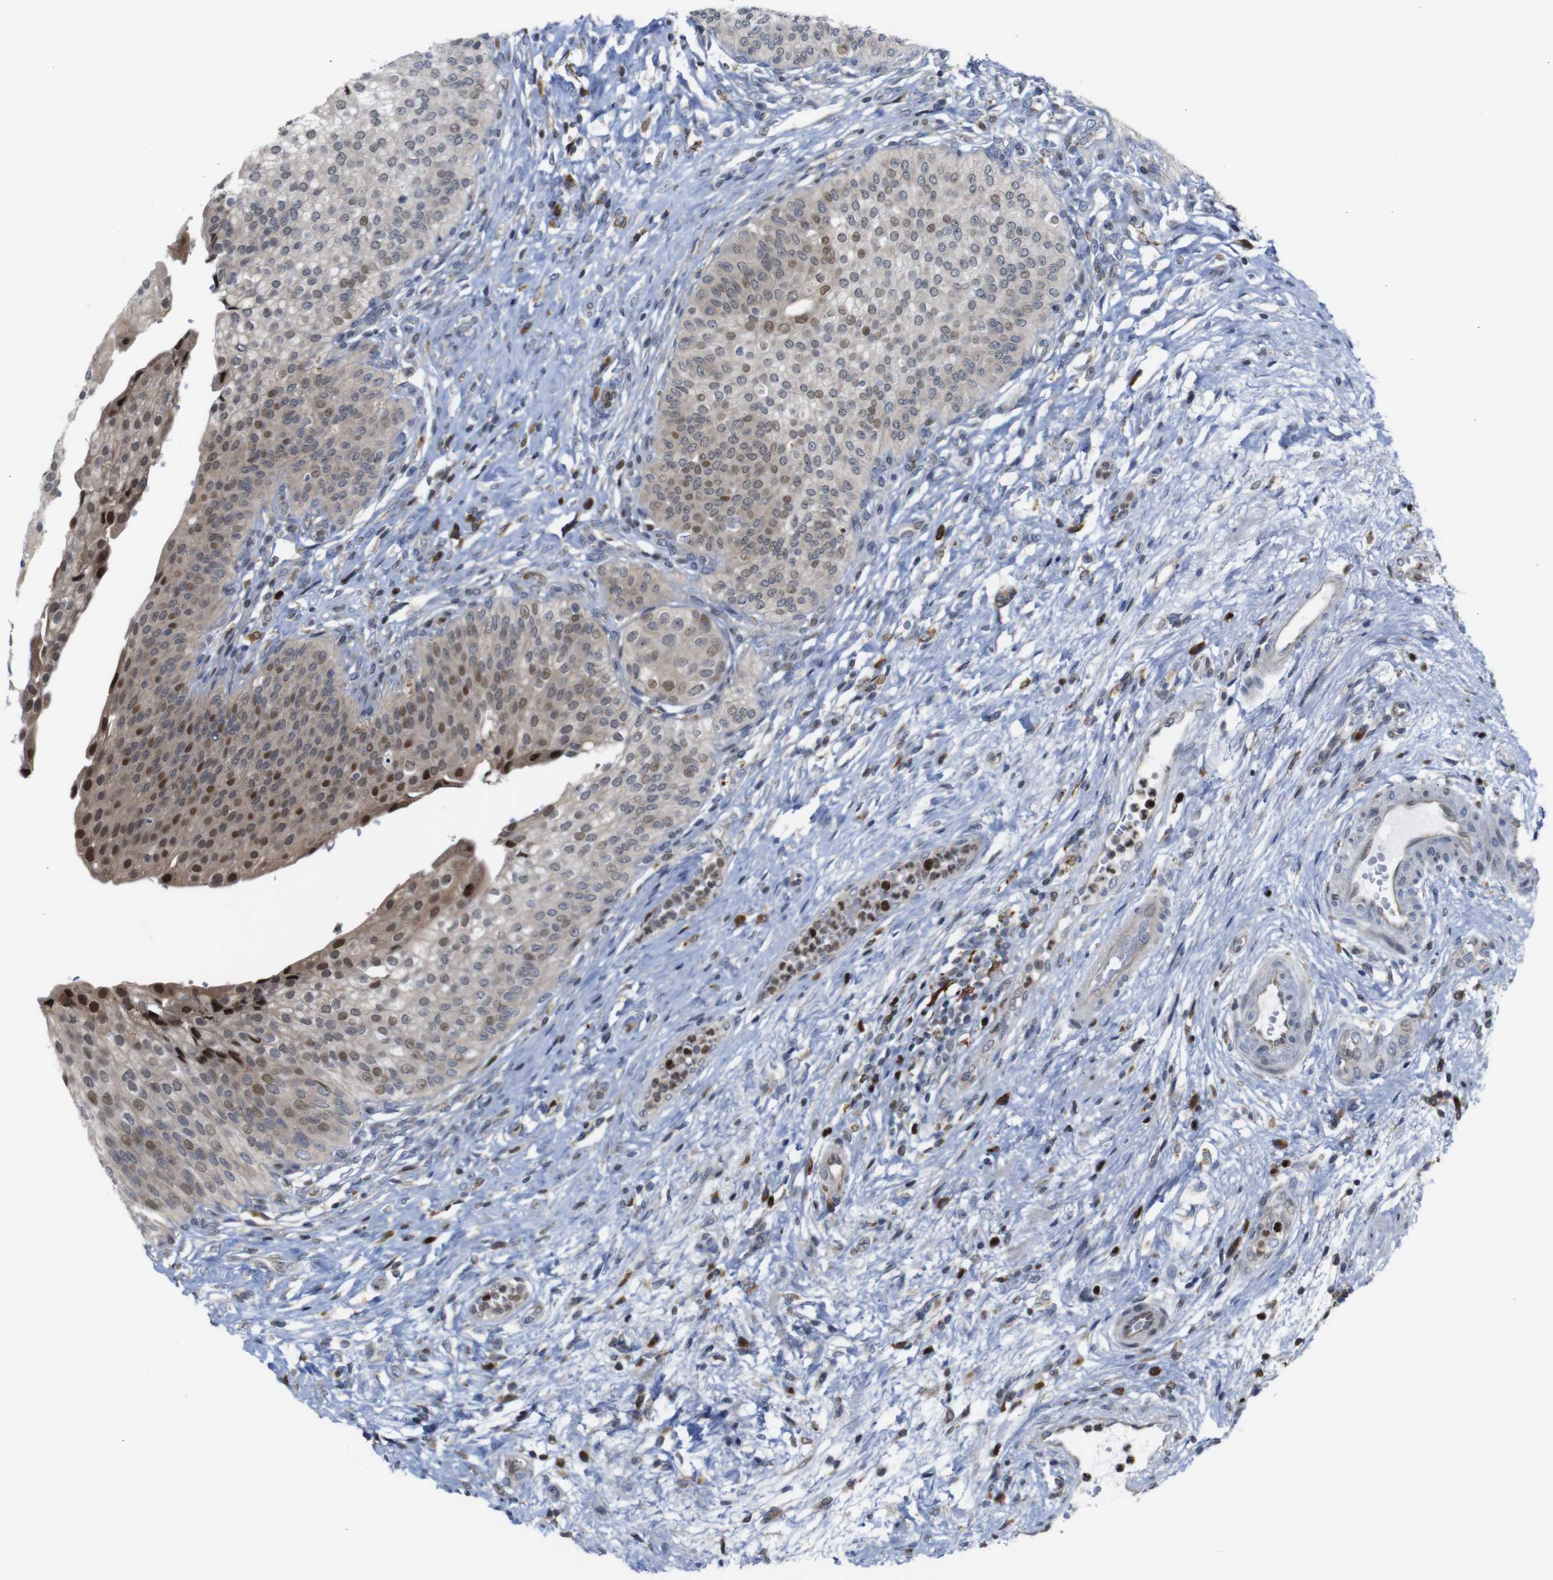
{"staining": {"intensity": "moderate", "quantity": ">75%", "location": "cytoplasmic/membranous,nuclear"}, "tissue": "urinary bladder", "cell_type": "Urothelial cells", "image_type": "normal", "snomed": [{"axis": "morphology", "description": "Normal tissue, NOS"}, {"axis": "topography", "description": "Urinary bladder"}], "caption": "Immunohistochemistry (IHC) of unremarkable human urinary bladder shows medium levels of moderate cytoplasmic/membranous,nuclear positivity in about >75% of urothelial cells.", "gene": "PTPN1", "patient": {"sex": "male", "age": 46}}